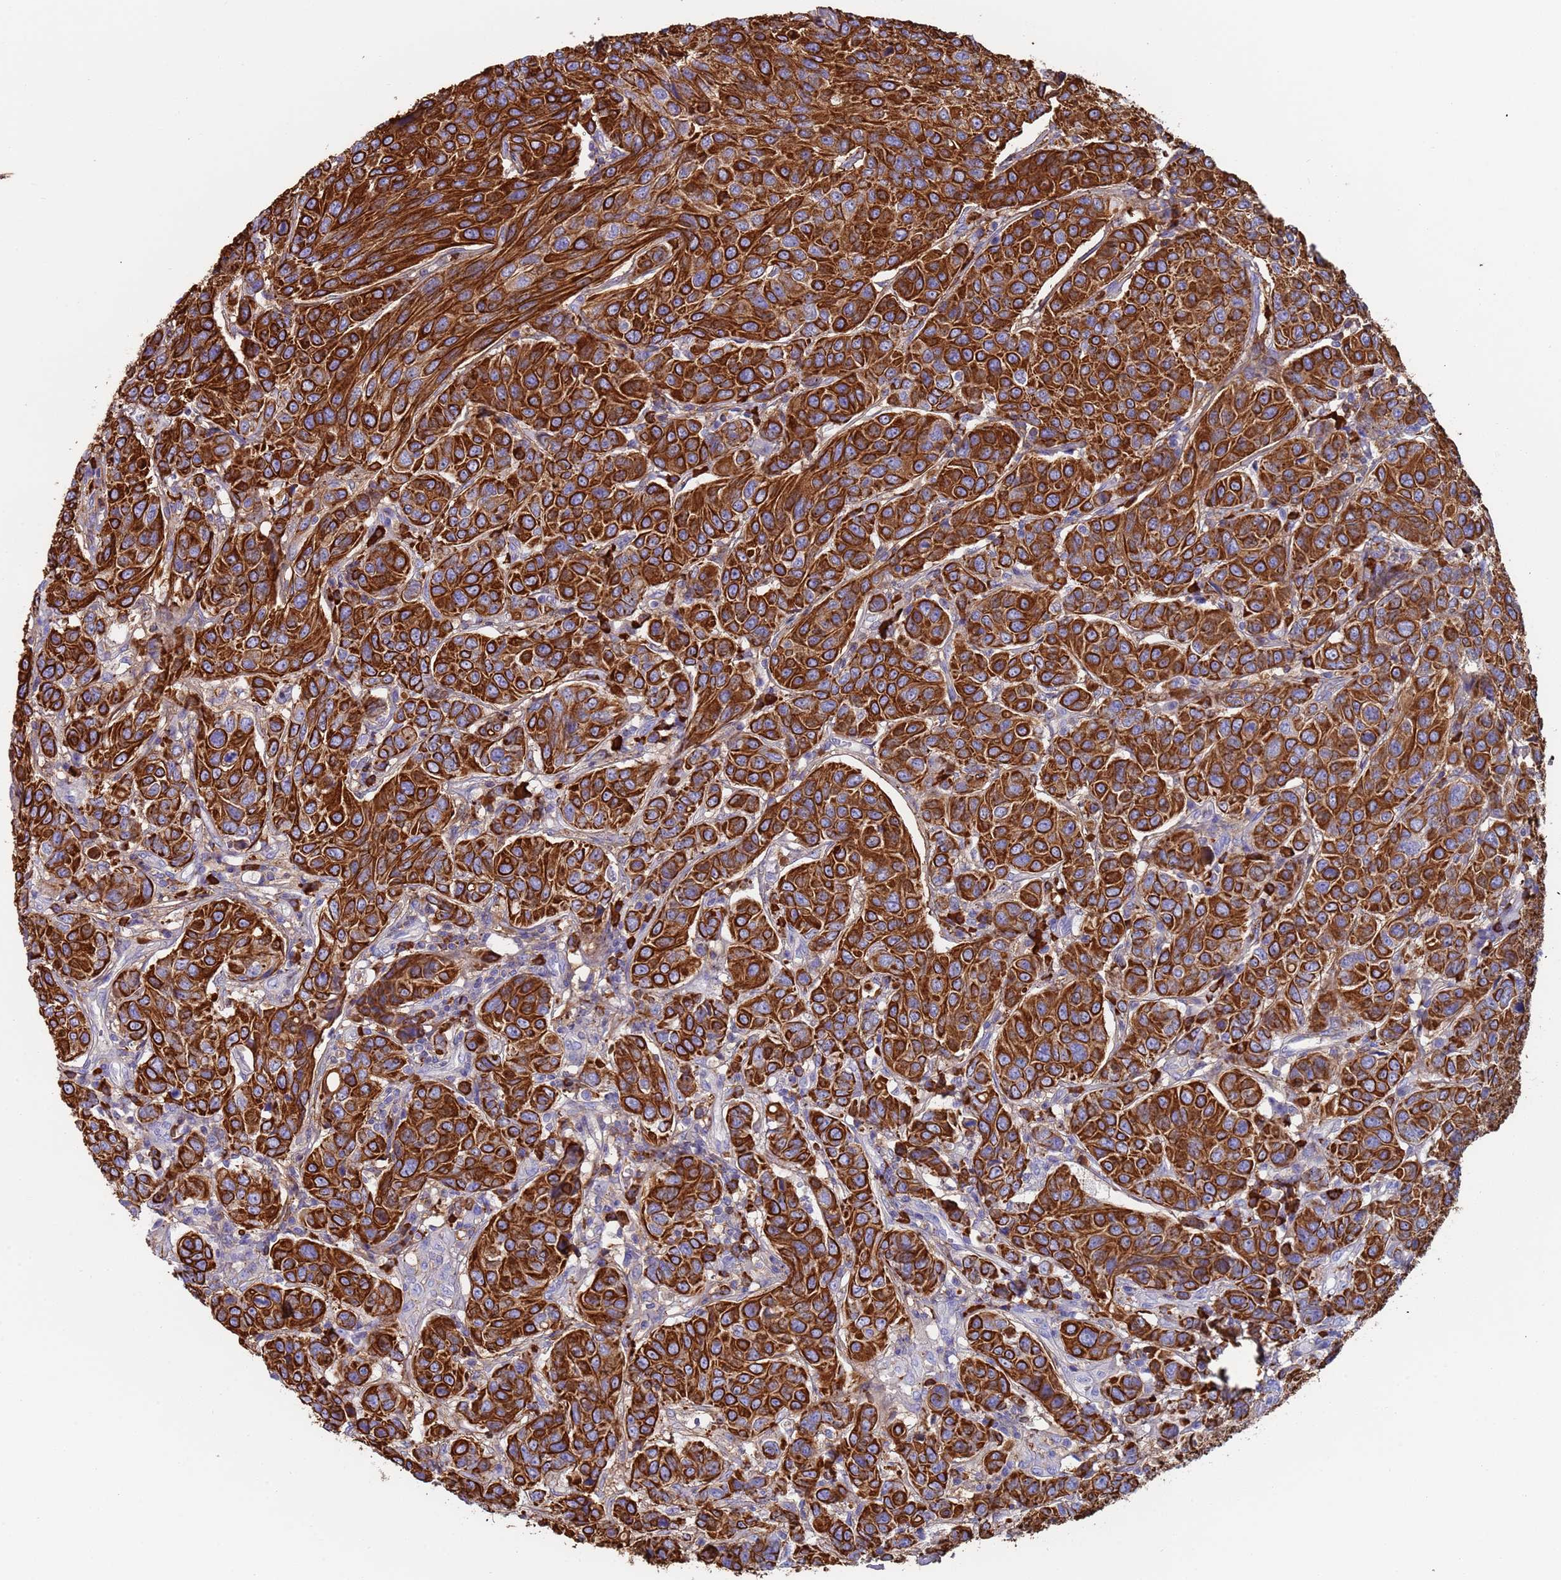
{"staining": {"intensity": "strong", "quantity": ">75%", "location": "cytoplasmic/membranous"}, "tissue": "breast cancer", "cell_type": "Tumor cells", "image_type": "cancer", "snomed": [{"axis": "morphology", "description": "Duct carcinoma"}, {"axis": "topography", "description": "Breast"}], "caption": "High-magnification brightfield microscopy of breast invasive ductal carcinoma stained with DAB (3,3'-diaminobenzidine) (brown) and counterstained with hematoxylin (blue). tumor cells exhibit strong cytoplasmic/membranous expression is seen in about>75% of cells. (DAB IHC, brown staining for protein, blue staining for nuclei).", "gene": "CYSLTR2", "patient": {"sex": "female", "age": 55}}